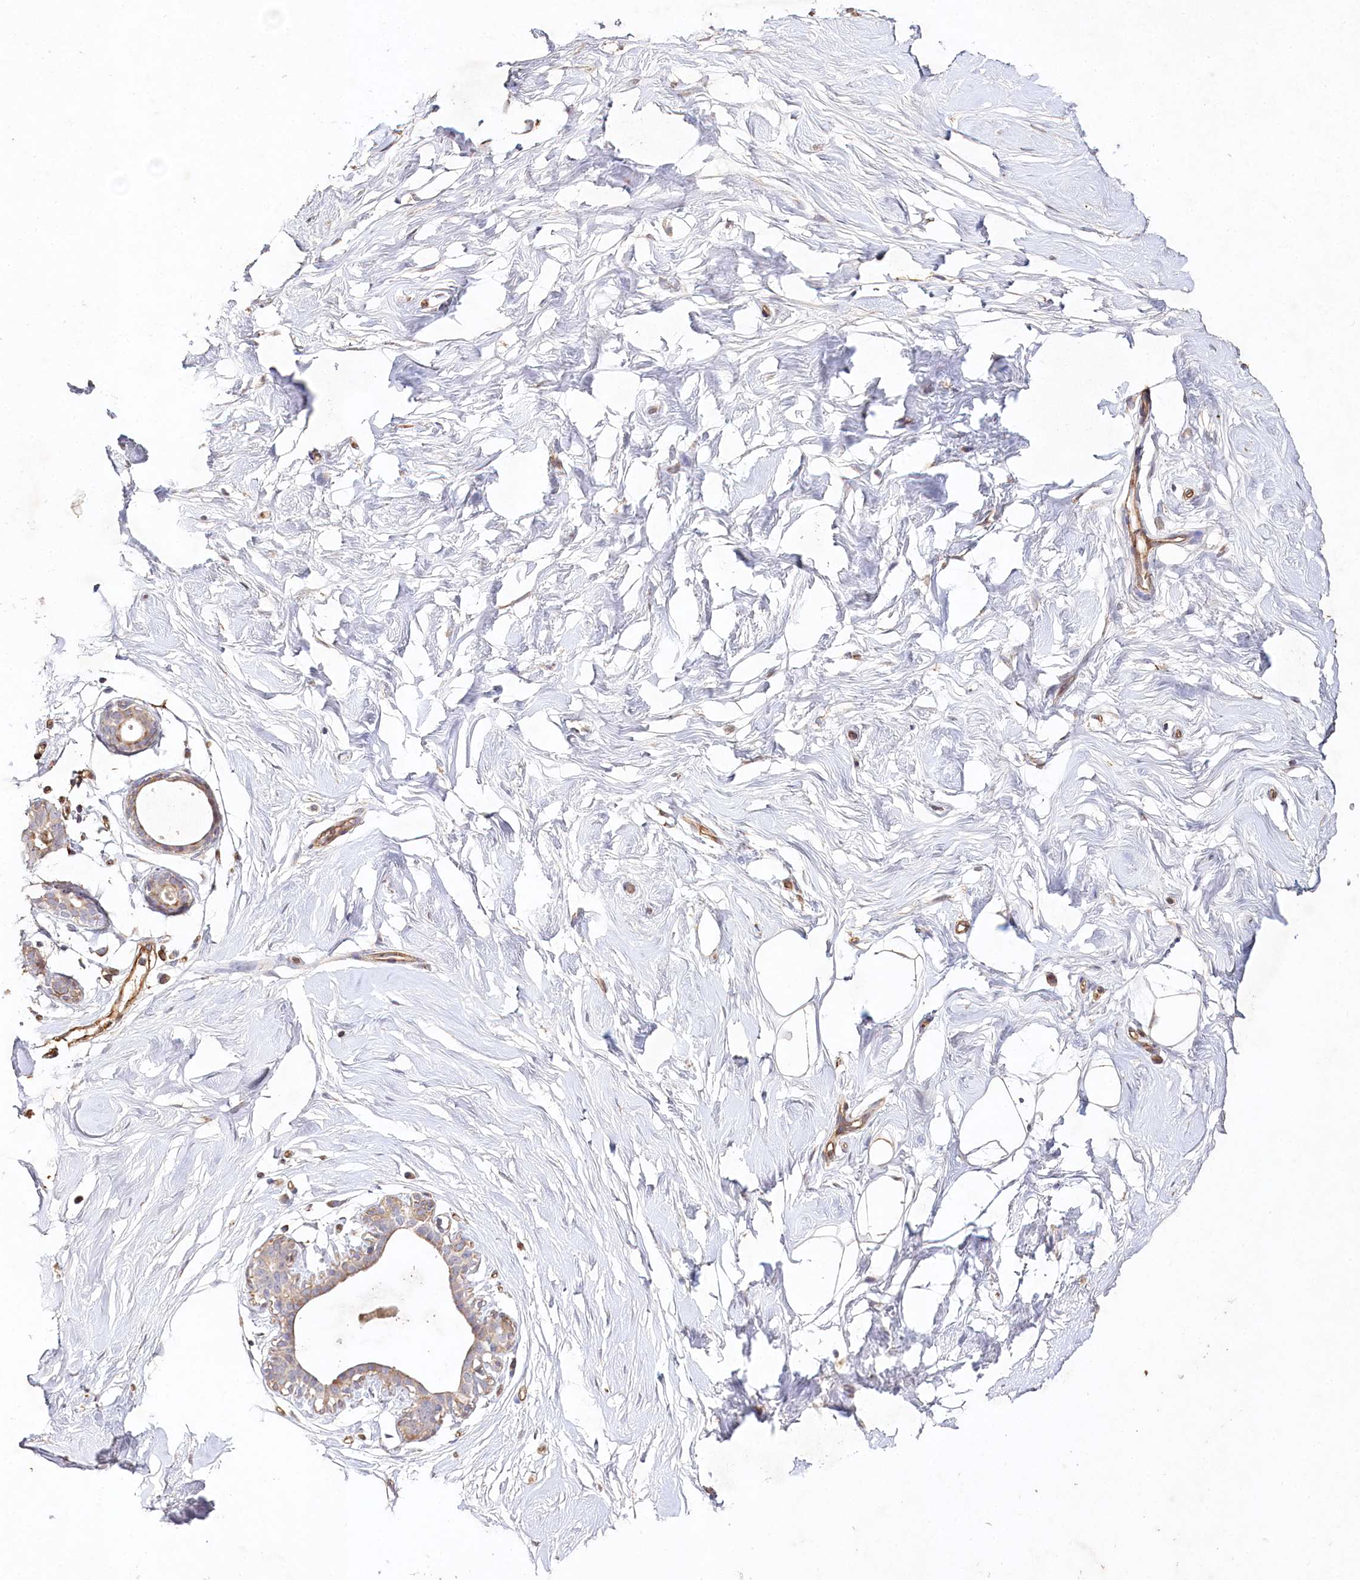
{"staining": {"intensity": "negative", "quantity": "none", "location": "none"}, "tissue": "breast", "cell_type": "Adipocytes", "image_type": "normal", "snomed": [{"axis": "morphology", "description": "Normal tissue, NOS"}, {"axis": "morphology", "description": "Adenoma, NOS"}, {"axis": "topography", "description": "Breast"}], "caption": "Immunohistochemical staining of normal breast demonstrates no significant positivity in adipocytes.", "gene": "RBP5", "patient": {"sex": "female", "age": 23}}